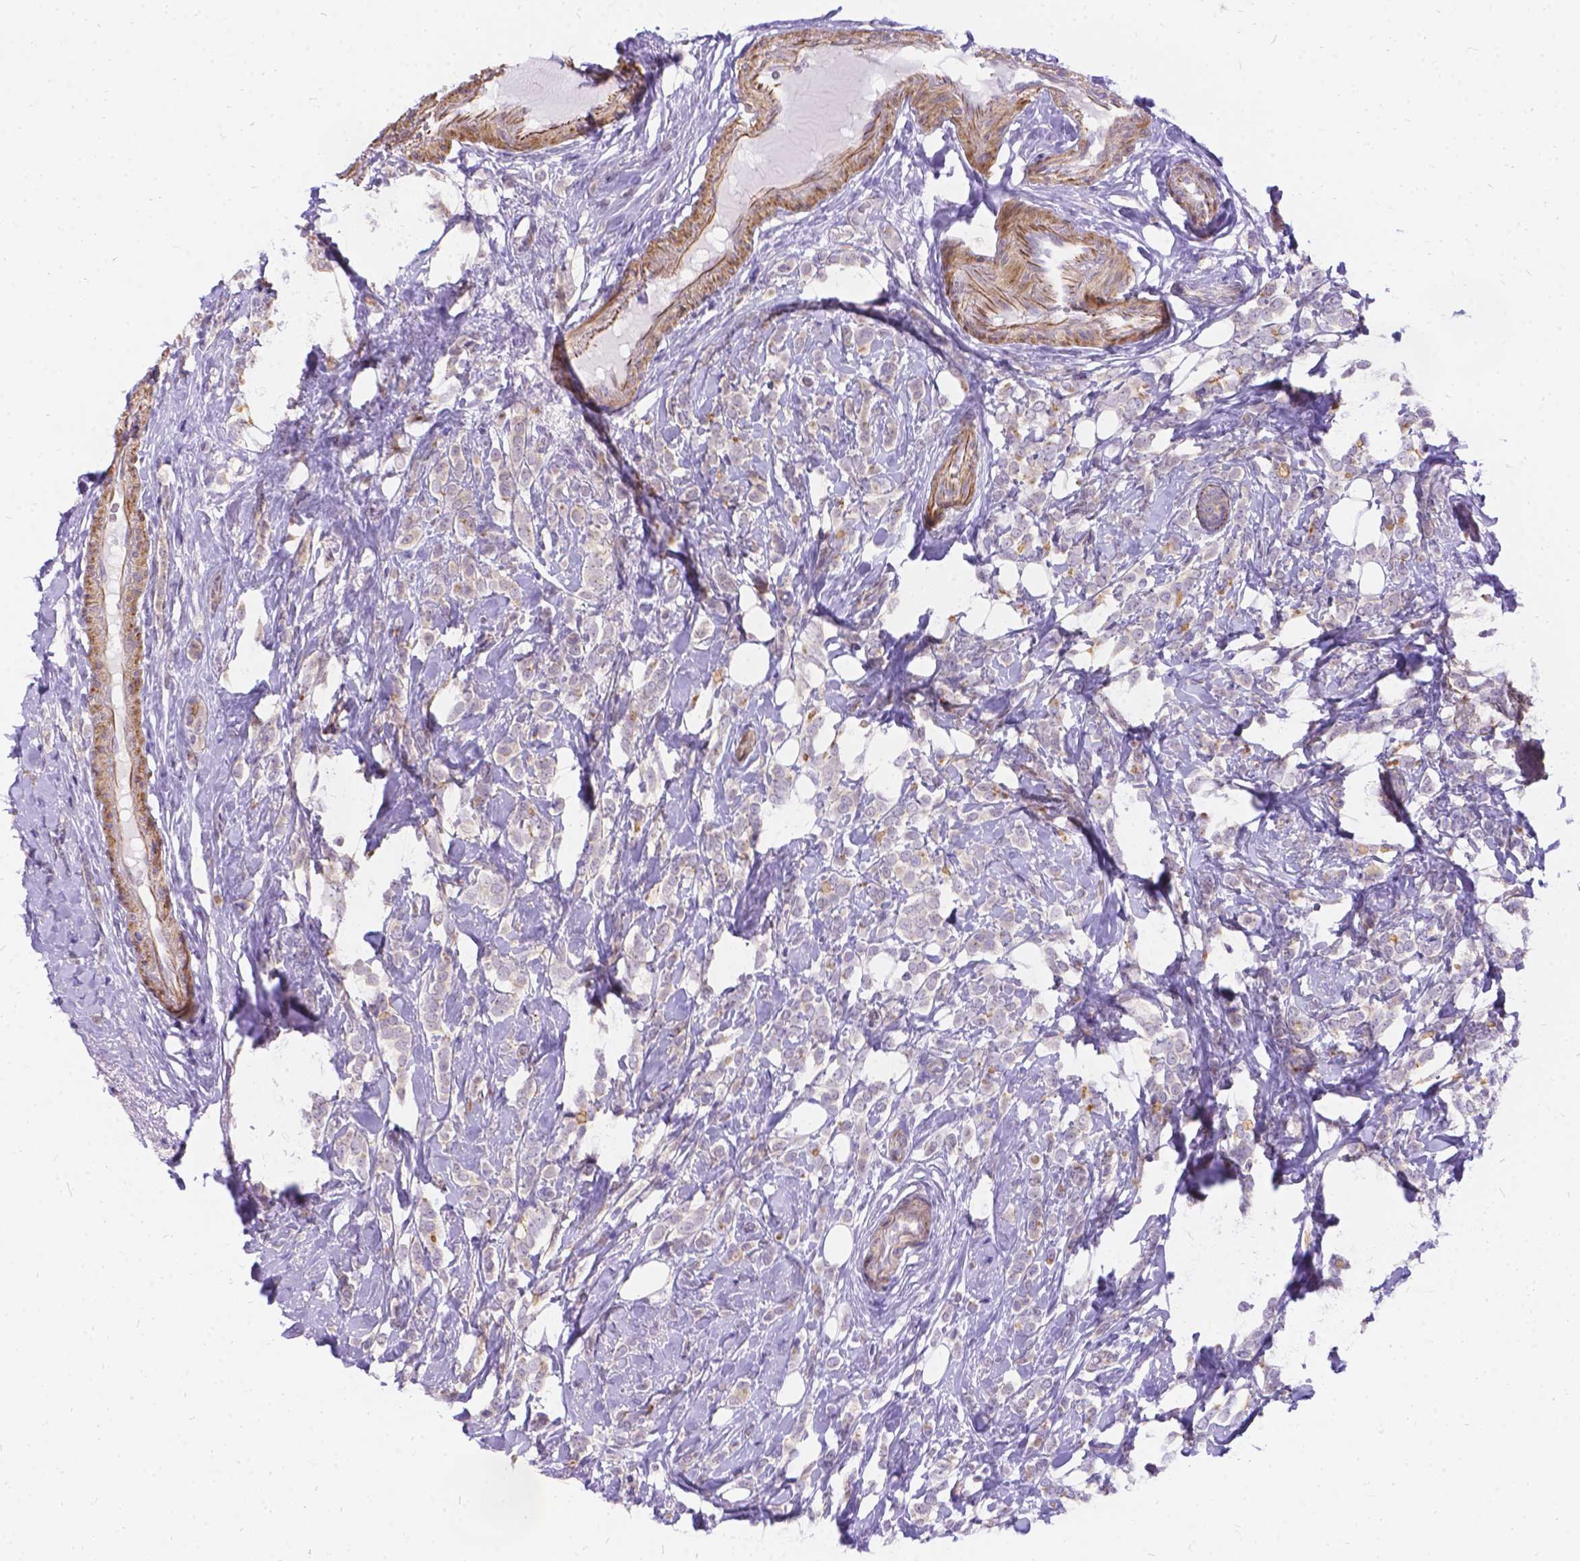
{"staining": {"intensity": "weak", "quantity": "<25%", "location": "cytoplasmic/membranous"}, "tissue": "breast cancer", "cell_type": "Tumor cells", "image_type": "cancer", "snomed": [{"axis": "morphology", "description": "Lobular carcinoma"}, {"axis": "topography", "description": "Breast"}], "caption": "Lobular carcinoma (breast) was stained to show a protein in brown. There is no significant positivity in tumor cells. The staining is performed using DAB (3,3'-diaminobenzidine) brown chromogen with nuclei counter-stained in using hematoxylin.", "gene": "PALS1", "patient": {"sex": "female", "age": 49}}